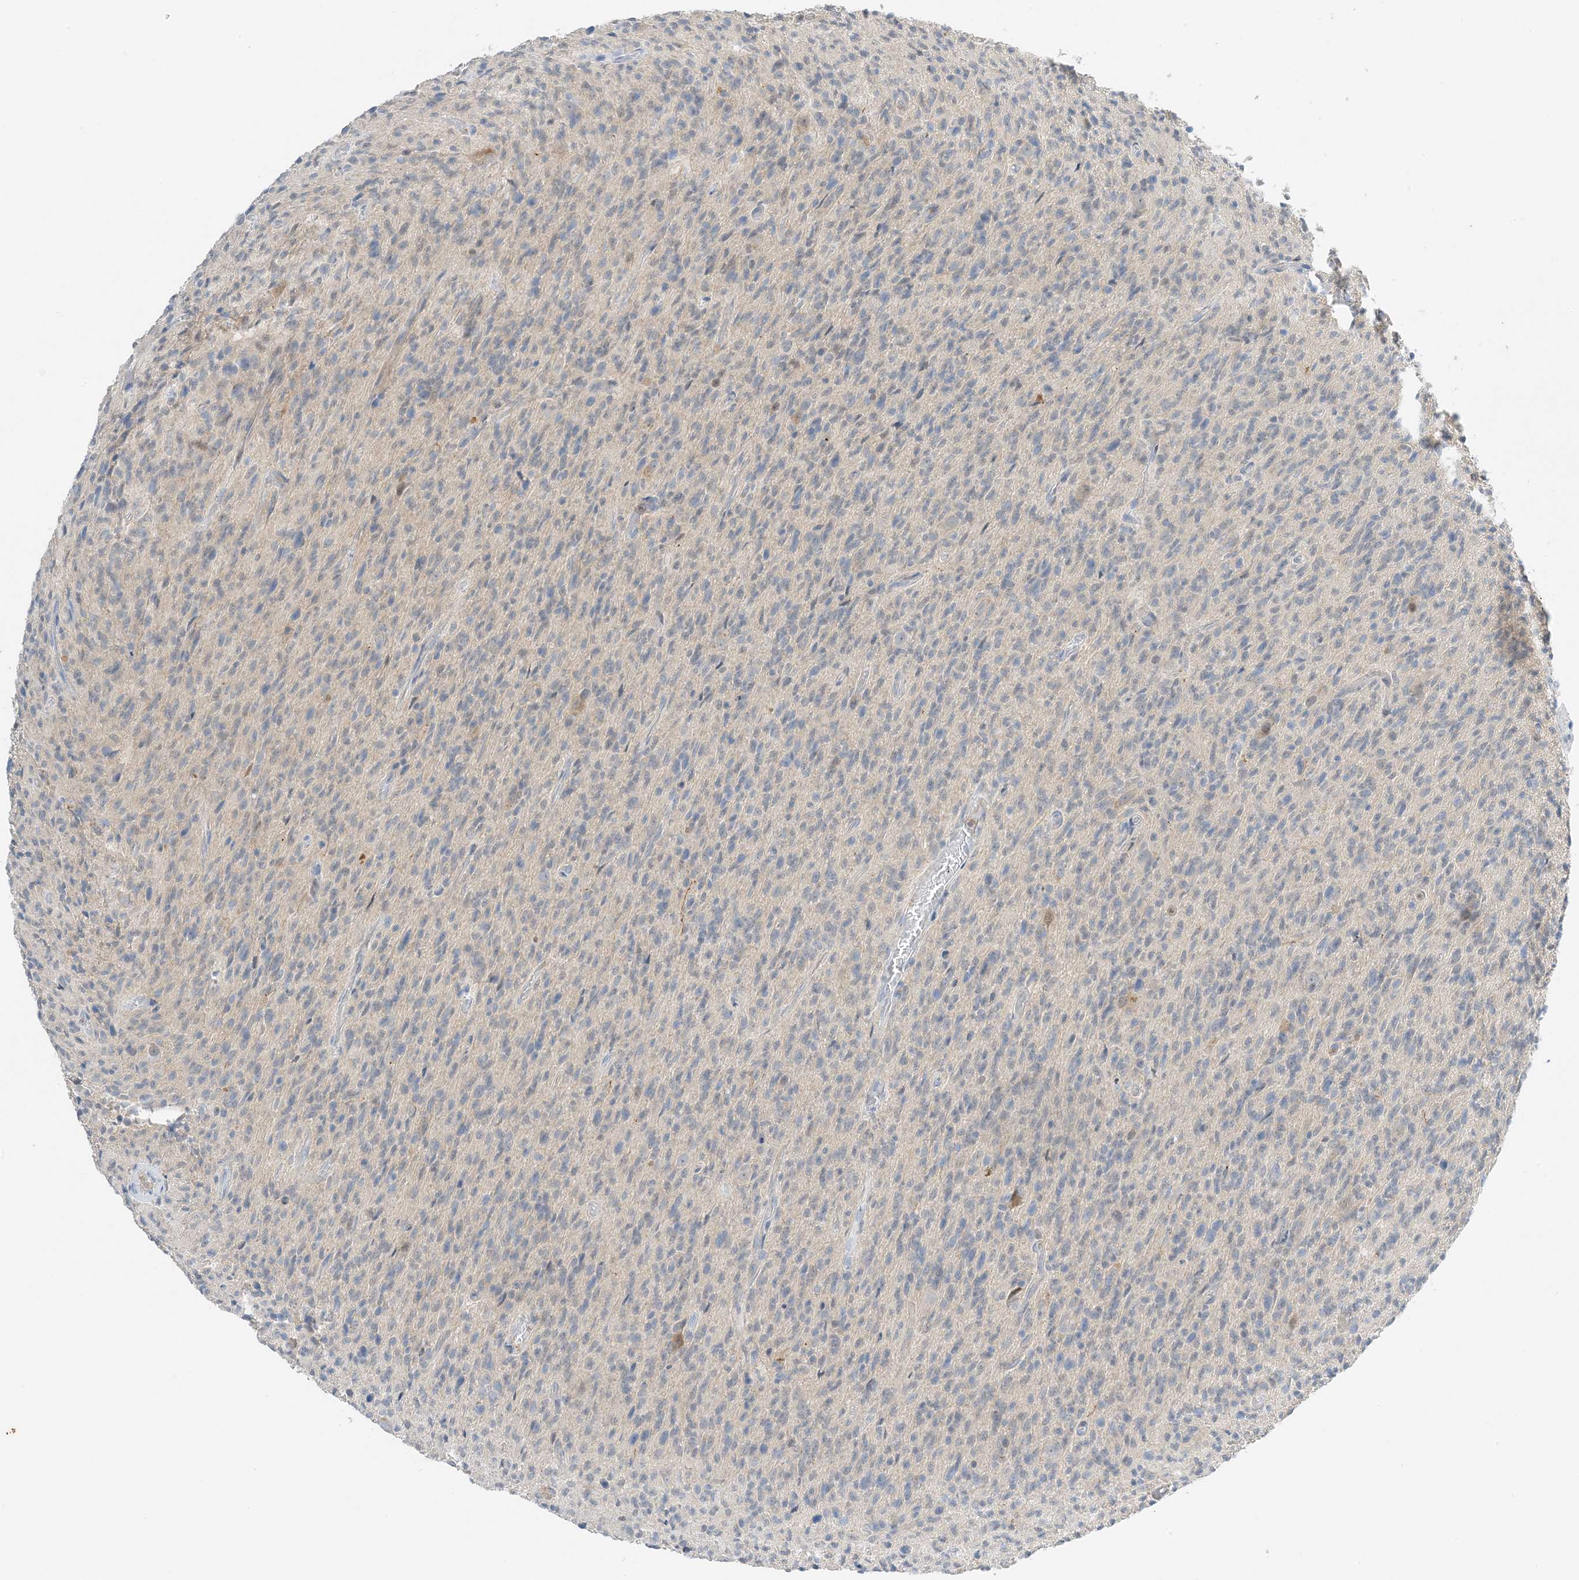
{"staining": {"intensity": "negative", "quantity": "none", "location": "none"}, "tissue": "glioma", "cell_type": "Tumor cells", "image_type": "cancer", "snomed": [{"axis": "morphology", "description": "Glioma, malignant, High grade"}, {"axis": "topography", "description": "Brain"}], "caption": "Malignant glioma (high-grade) stained for a protein using immunohistochemistry shows no expression tumor cells.", "gene": "KIFBP", "patient": {"sex": "female", "age": 57}}